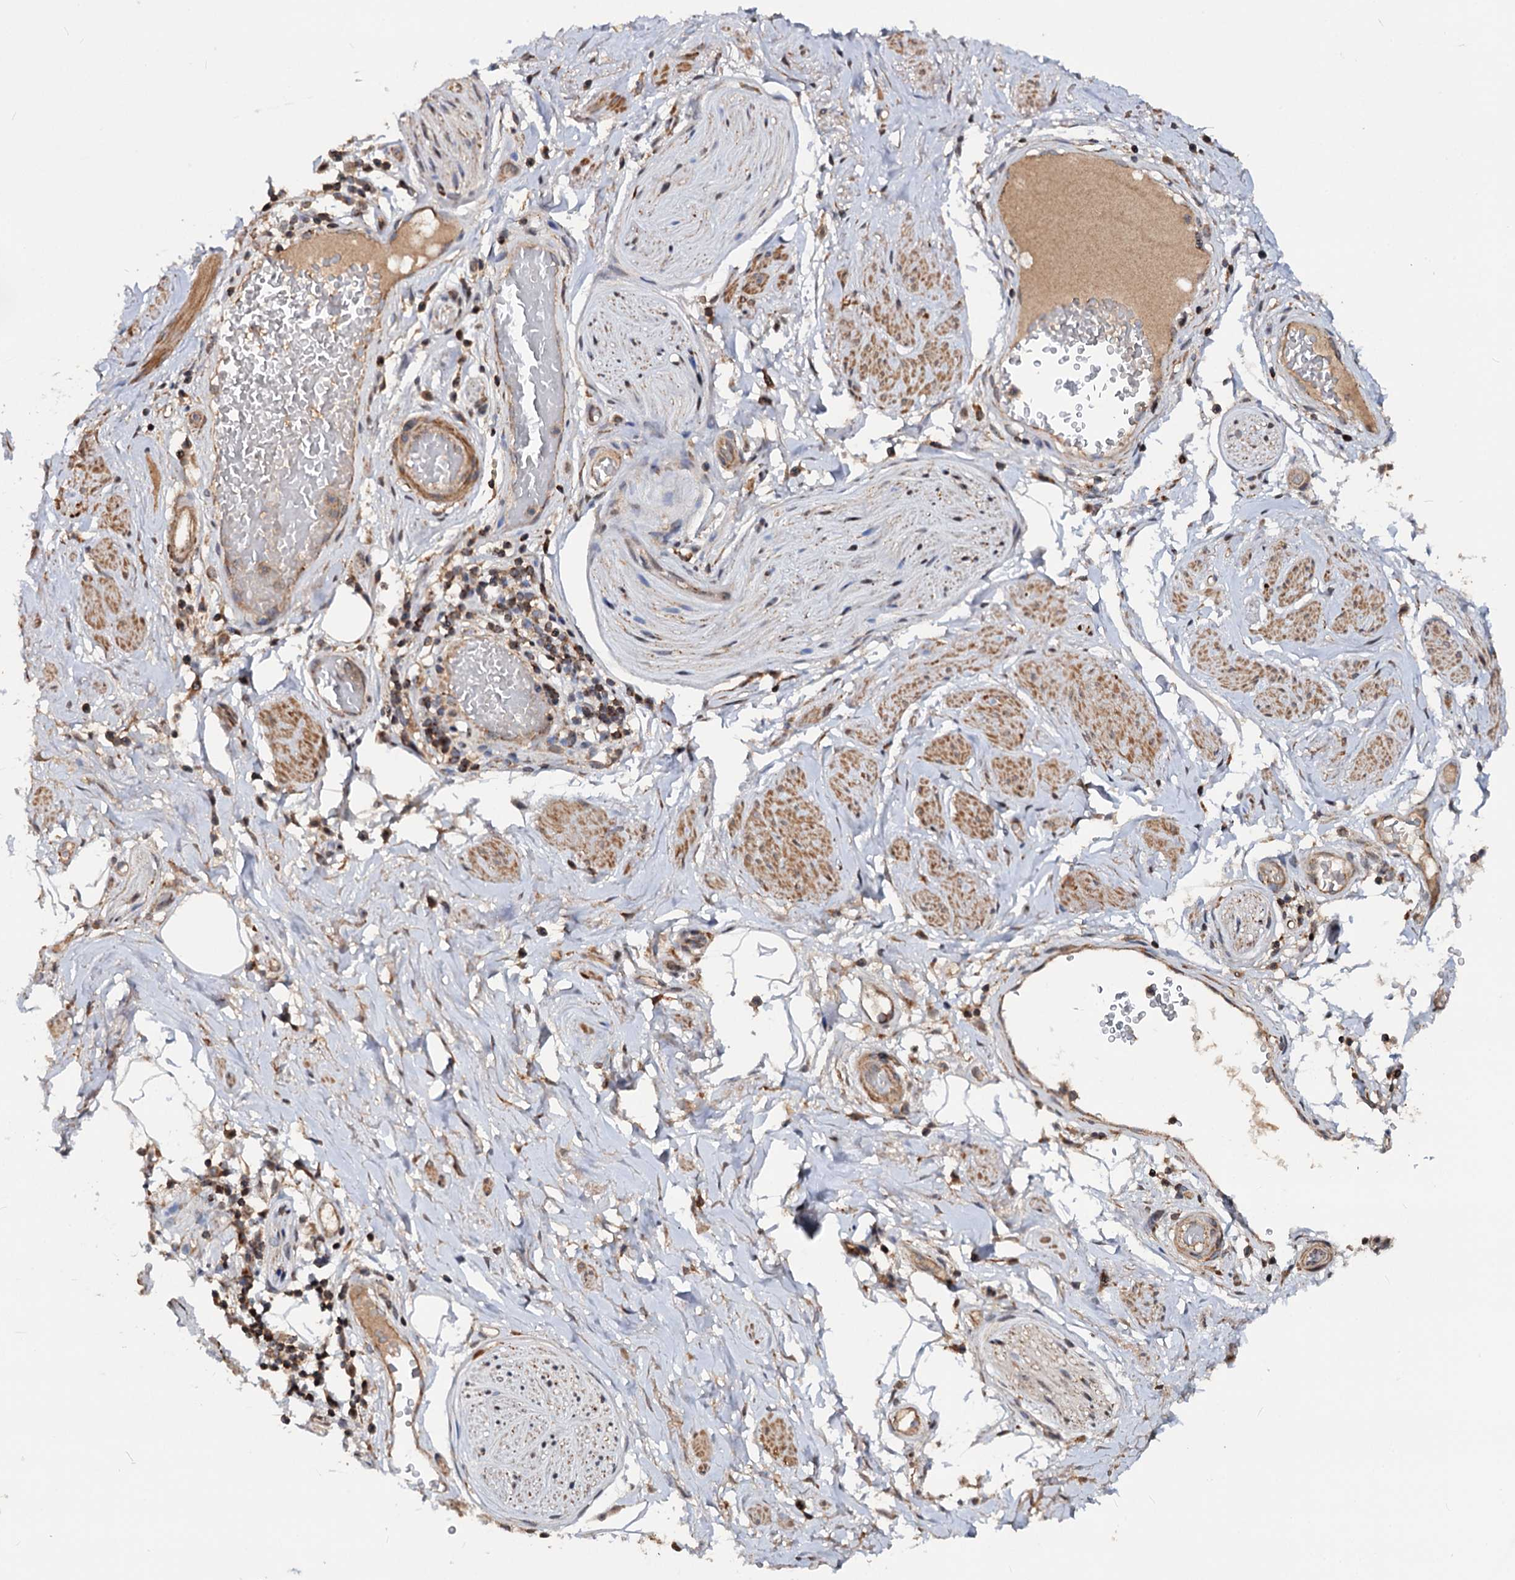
{"staining": {"intensity": "weak", "quantity": "<25%", "location": "cytoplasmic/membranous"}, "tissue": "adipose tissue", "cell_type": "Adipocytes", "image_type": "normal", "snomed": [{"axis": "morphology", "description": "Normal tissue, NOS"}, {"axis": "morphology", "description": "Adenocarcinoma, NOS"}, {"axis": "topography", "description": "Rectum"}, {"axis": "topography", "description": "Vagina"}, {"axis": "topography", "description": "Peripheral nerve tissue"}], "caption": "Immunohistochemistry (IHC) micrograph of unremarkable adipose tissue stained for a protein (brown), which reveals no staining in adipocytes. The staining is performed using DAB (3,3'-diaminobenzidine) brown chromogen with nuclei counter-stained in using hematoxylin.", "gene": "CEP76", "patient": {"sex": "female", "age": 71}}